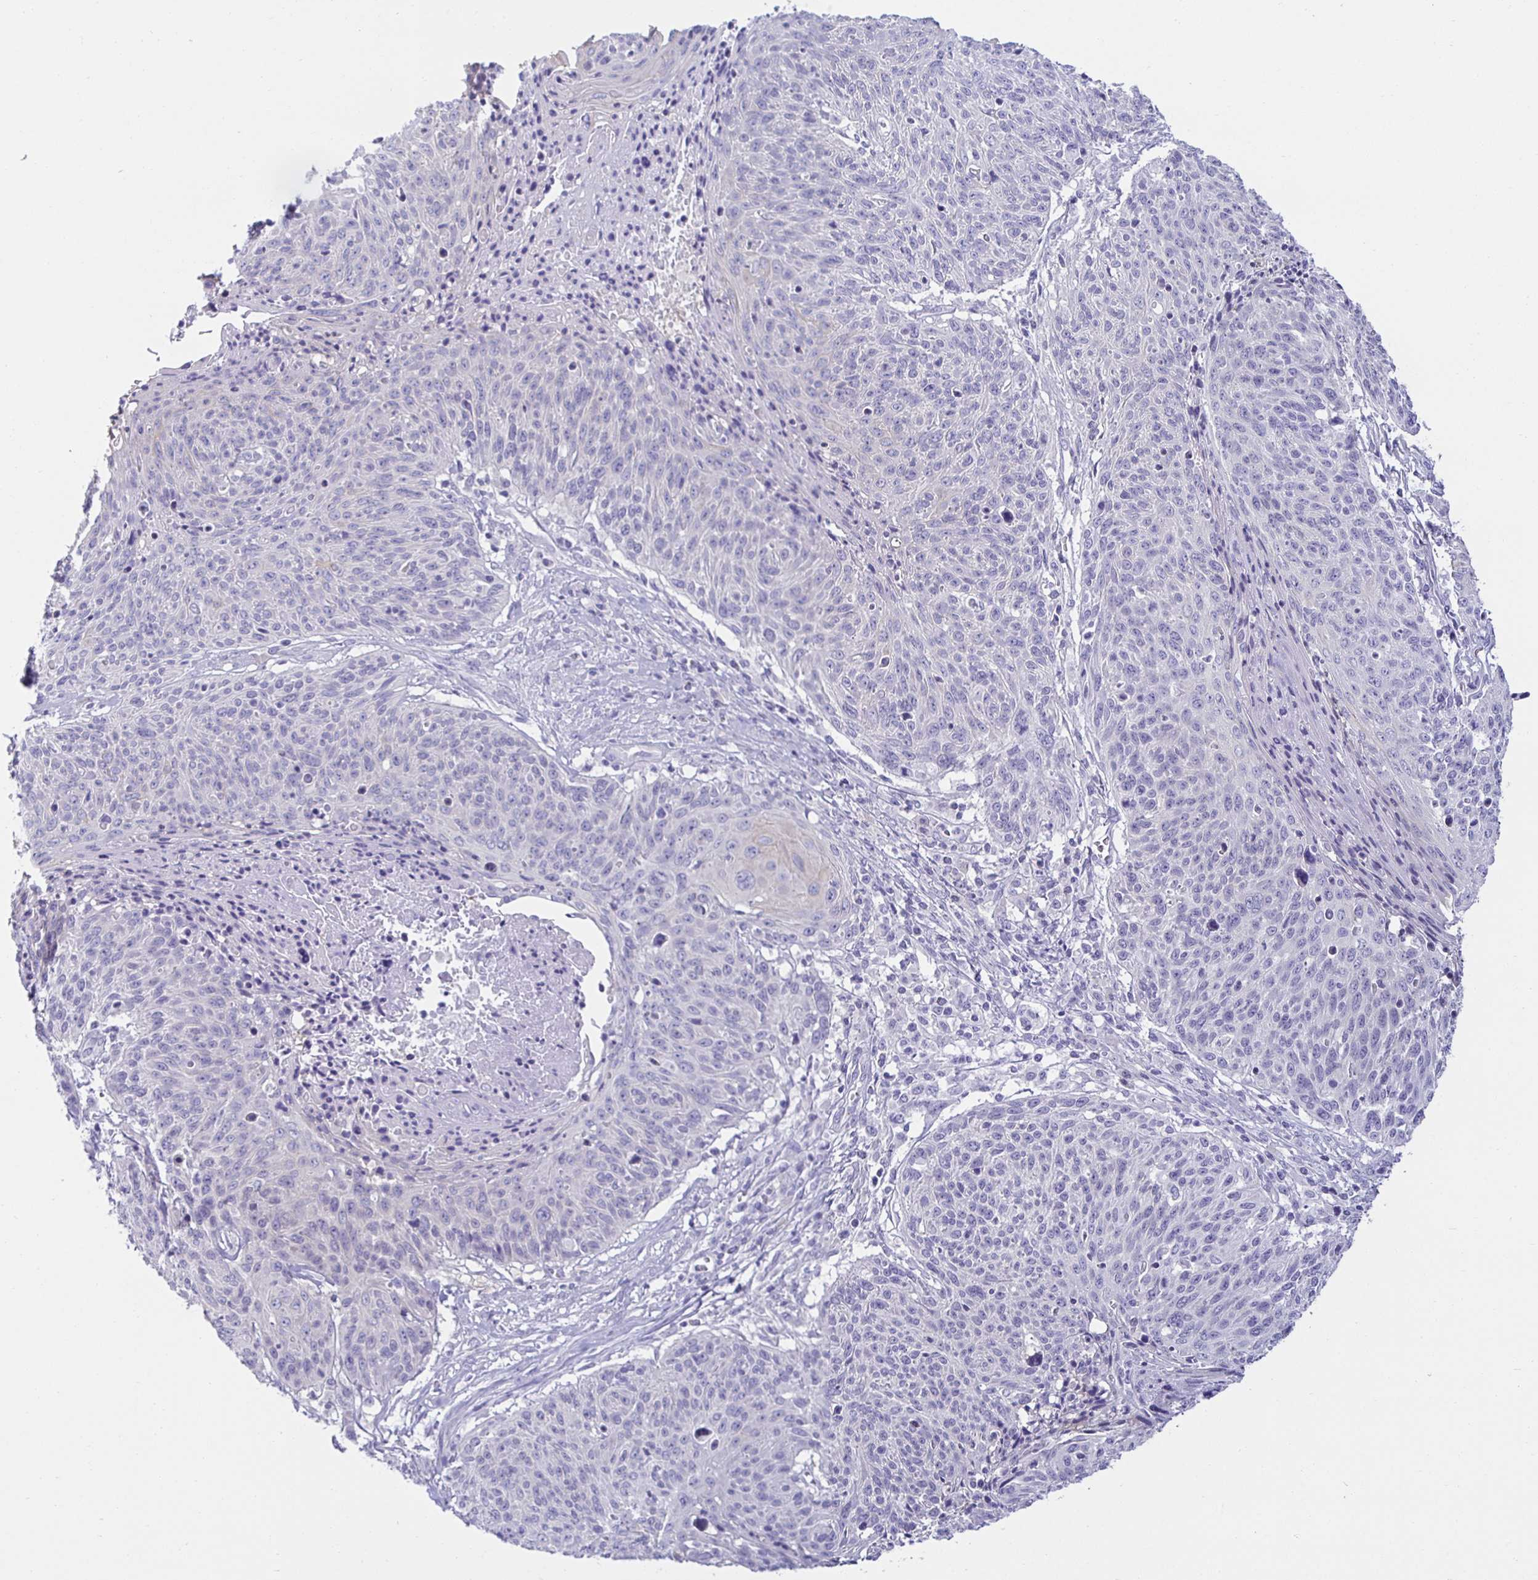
{"staining": {"intensity": "negative", "quantity": "none", "location": "none"}, "tissue": "cervical cancer", "cell_type": "Tumor cells", "image_type": "cancer", "snomed": [{"axis": "morphology", "description": "Squamous cell carcinoma, NOS"}, {"axis": "topography", "description": "Cervix"}], "caption": "An immunohistochemistry (IHC) micrograph of cervical squamous cell carcinoma is shown. There is no staining in tumor cells of cervical squamous cell carcinoma.", "gene": "MON2", "patient": {"sex": "female", "age": 45}}